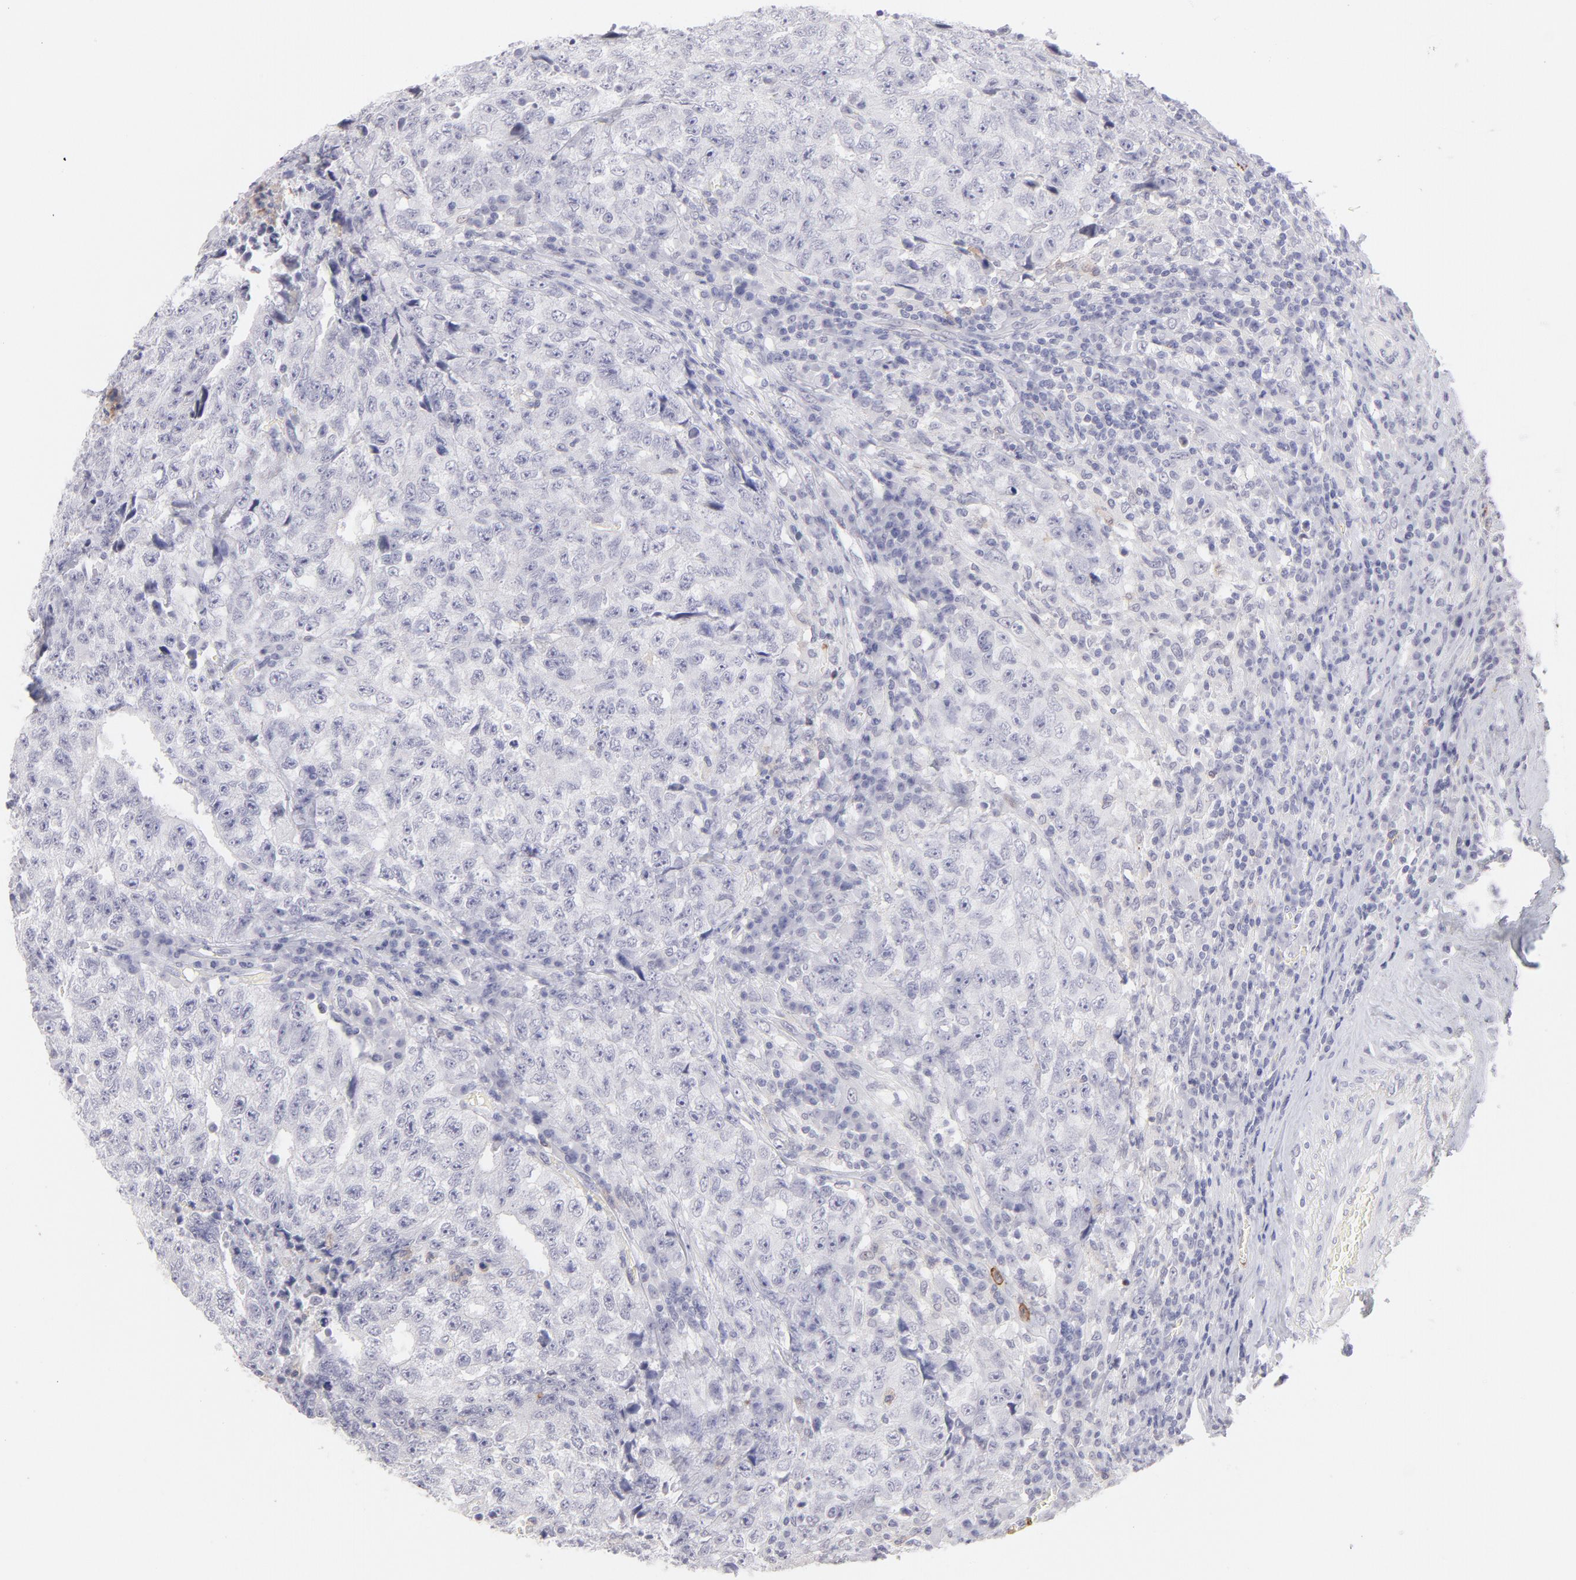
{"staining": {"intensity": "negative", "quantity": "none", "location": "none"}, "tissue": "testis cancer", "cell_type": "Tumor cells", "image_type": "cancer", "snomed": [{"axis": "morphology", "description": "Necrosis, NOS"}, {"axis": "morphology", "description": "Carcinoma, Embryonal, NOS"}, {"axis": "topography", "description": "Testis"}], "caption": "The immunohistochemistry (IHC) micrograph has no significant staining in tumor cells of testis embryonal carcinoma tissue.", "gene": "LTB4R", "patient": {"sex": "male", "age": 19}}